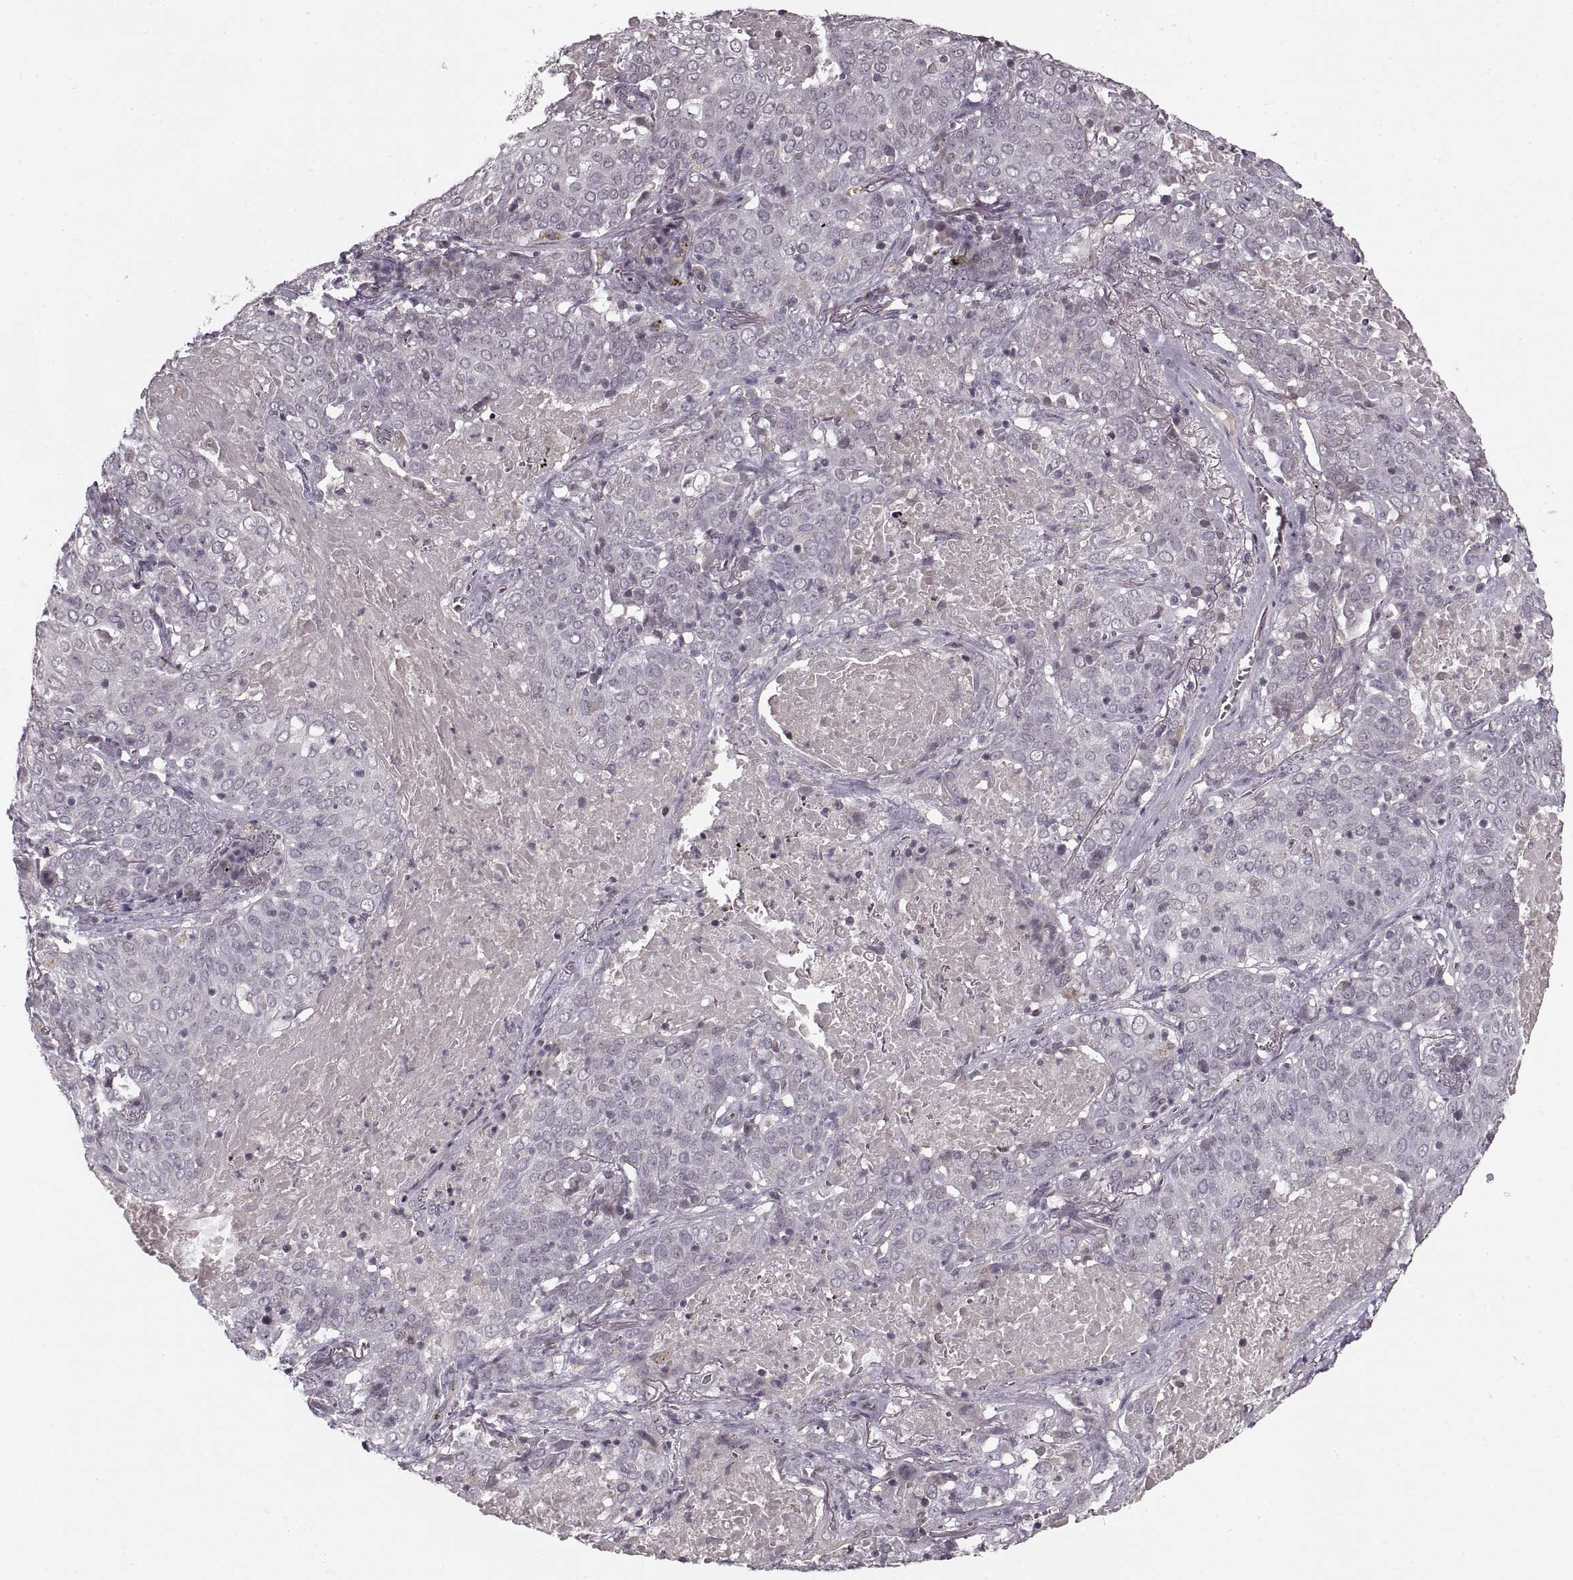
{"staining": {"intensity": "negative", "quantity": "none", "location": "none"}, "tissue": "lung cancer", "cell_type": "Tumor cells", "image_type": "cancer", "snomed": [{"axis": "morphology", "description": "Squamous cell carcinoma, NOS"}, {"axis": "topography", "description": "Lung"}], "caption": "A histopathology image of human lung cancer (squamous cell carcinoma) is negative for staining in tumor cells.", "gene": "ASIC3", "patient": {"sex": "male", "age": 82}}